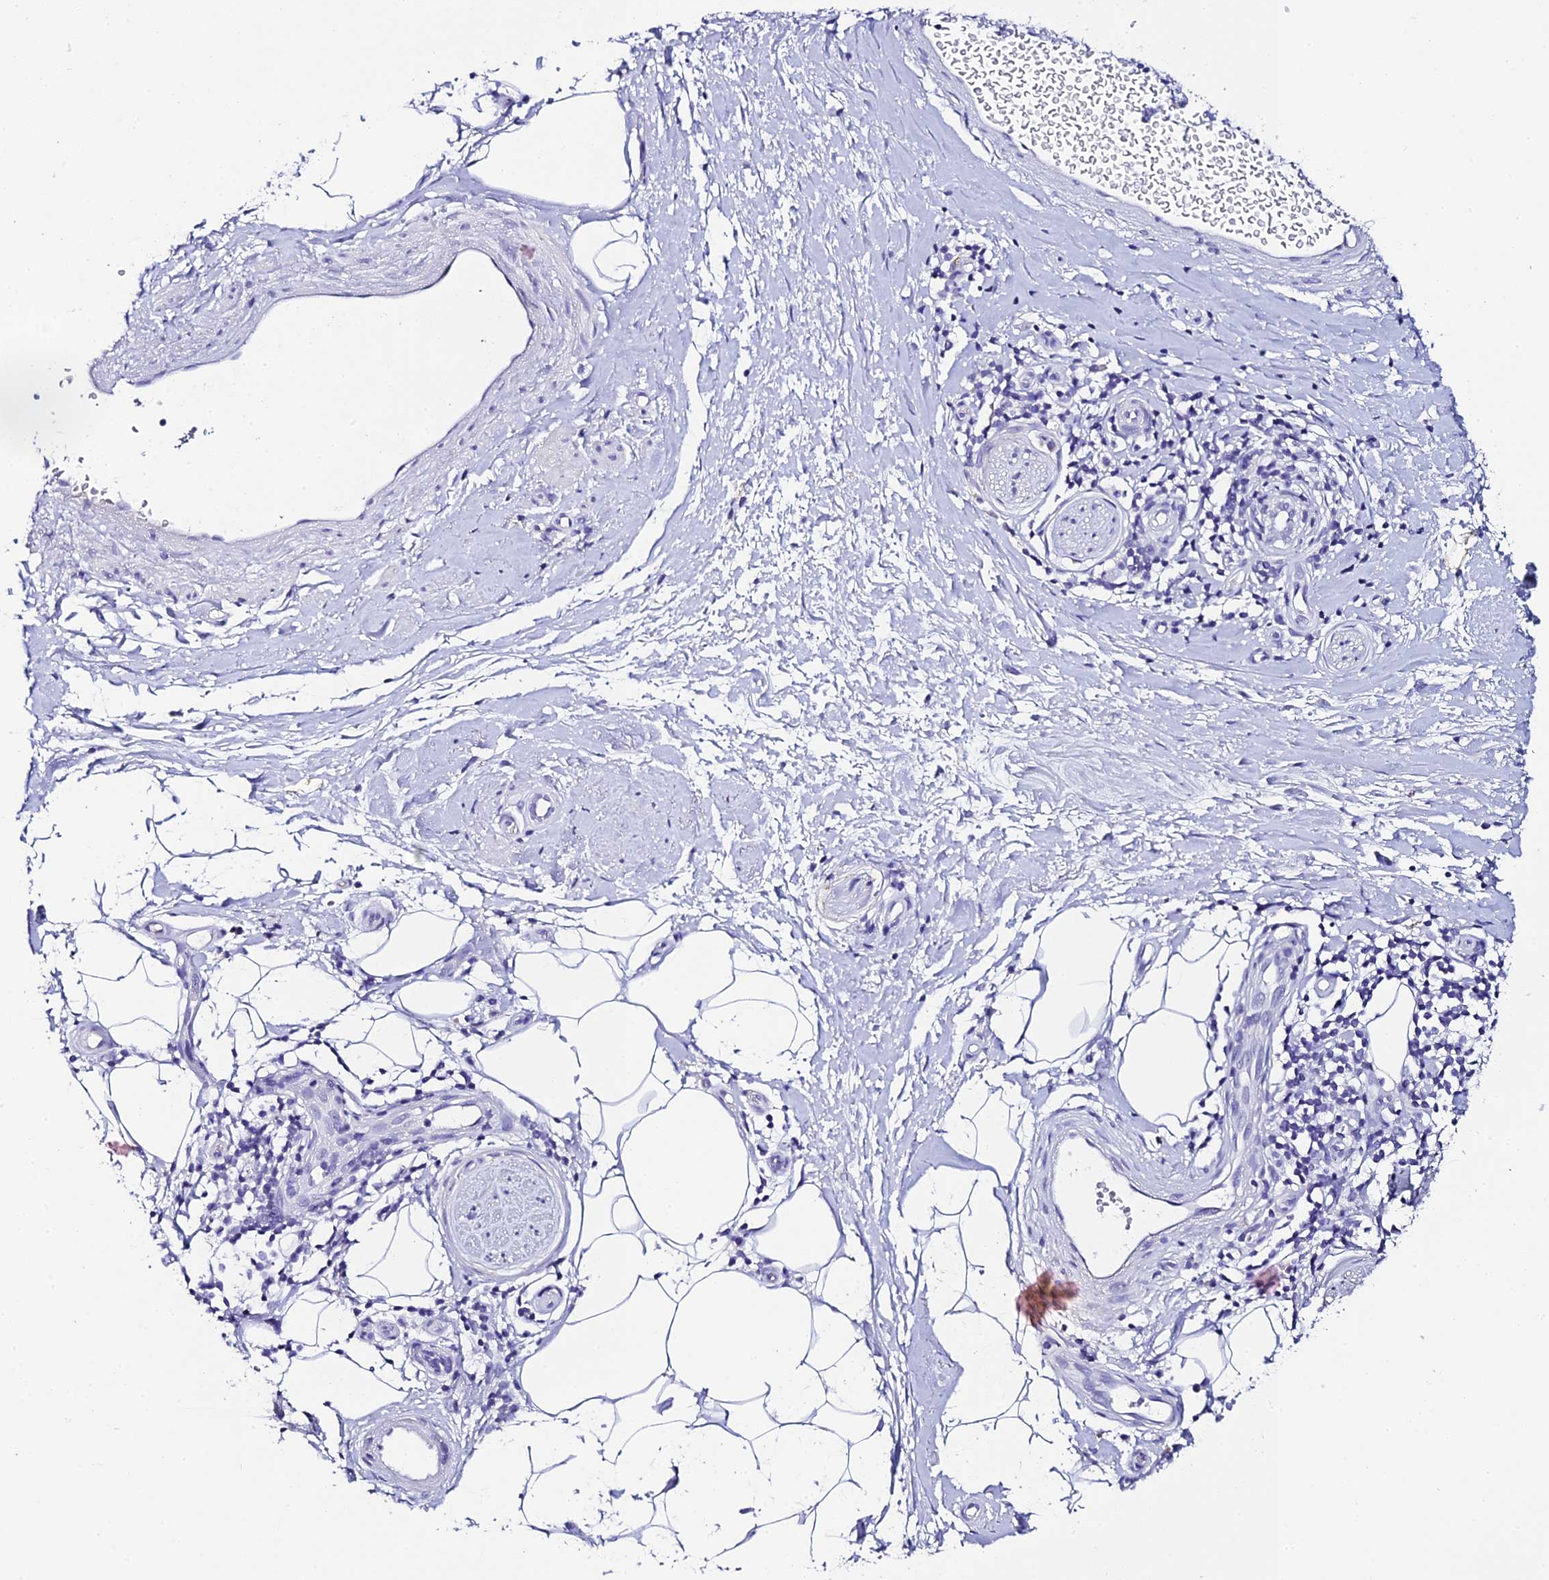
{"staining": {"intensity": "negative", "quantity": "none", "location": "none"}, "tissue": "adipose tissue", "cell_type": "Adipocytes", "image_type": "normal", "snomed": [{"axis": "morphology", "description": "Normal tissue, NOS"}, {"axis": "topography", "description": "Soft tissue"}, {"axis": "topography", "description": "Adipose tissue"}, {"axis": "topography", "description": "Vascular tissue"}, {"axis": "topography", "description": "Peripheral nerve tissue"}], "caption": "An immunohistochemistry histopathology image of normal adipose tissue is shown. There is no staining in adipocytes of adipose tissue.", "gene": "C12orf29", "patient": {"sex": "male", "age": 74}}